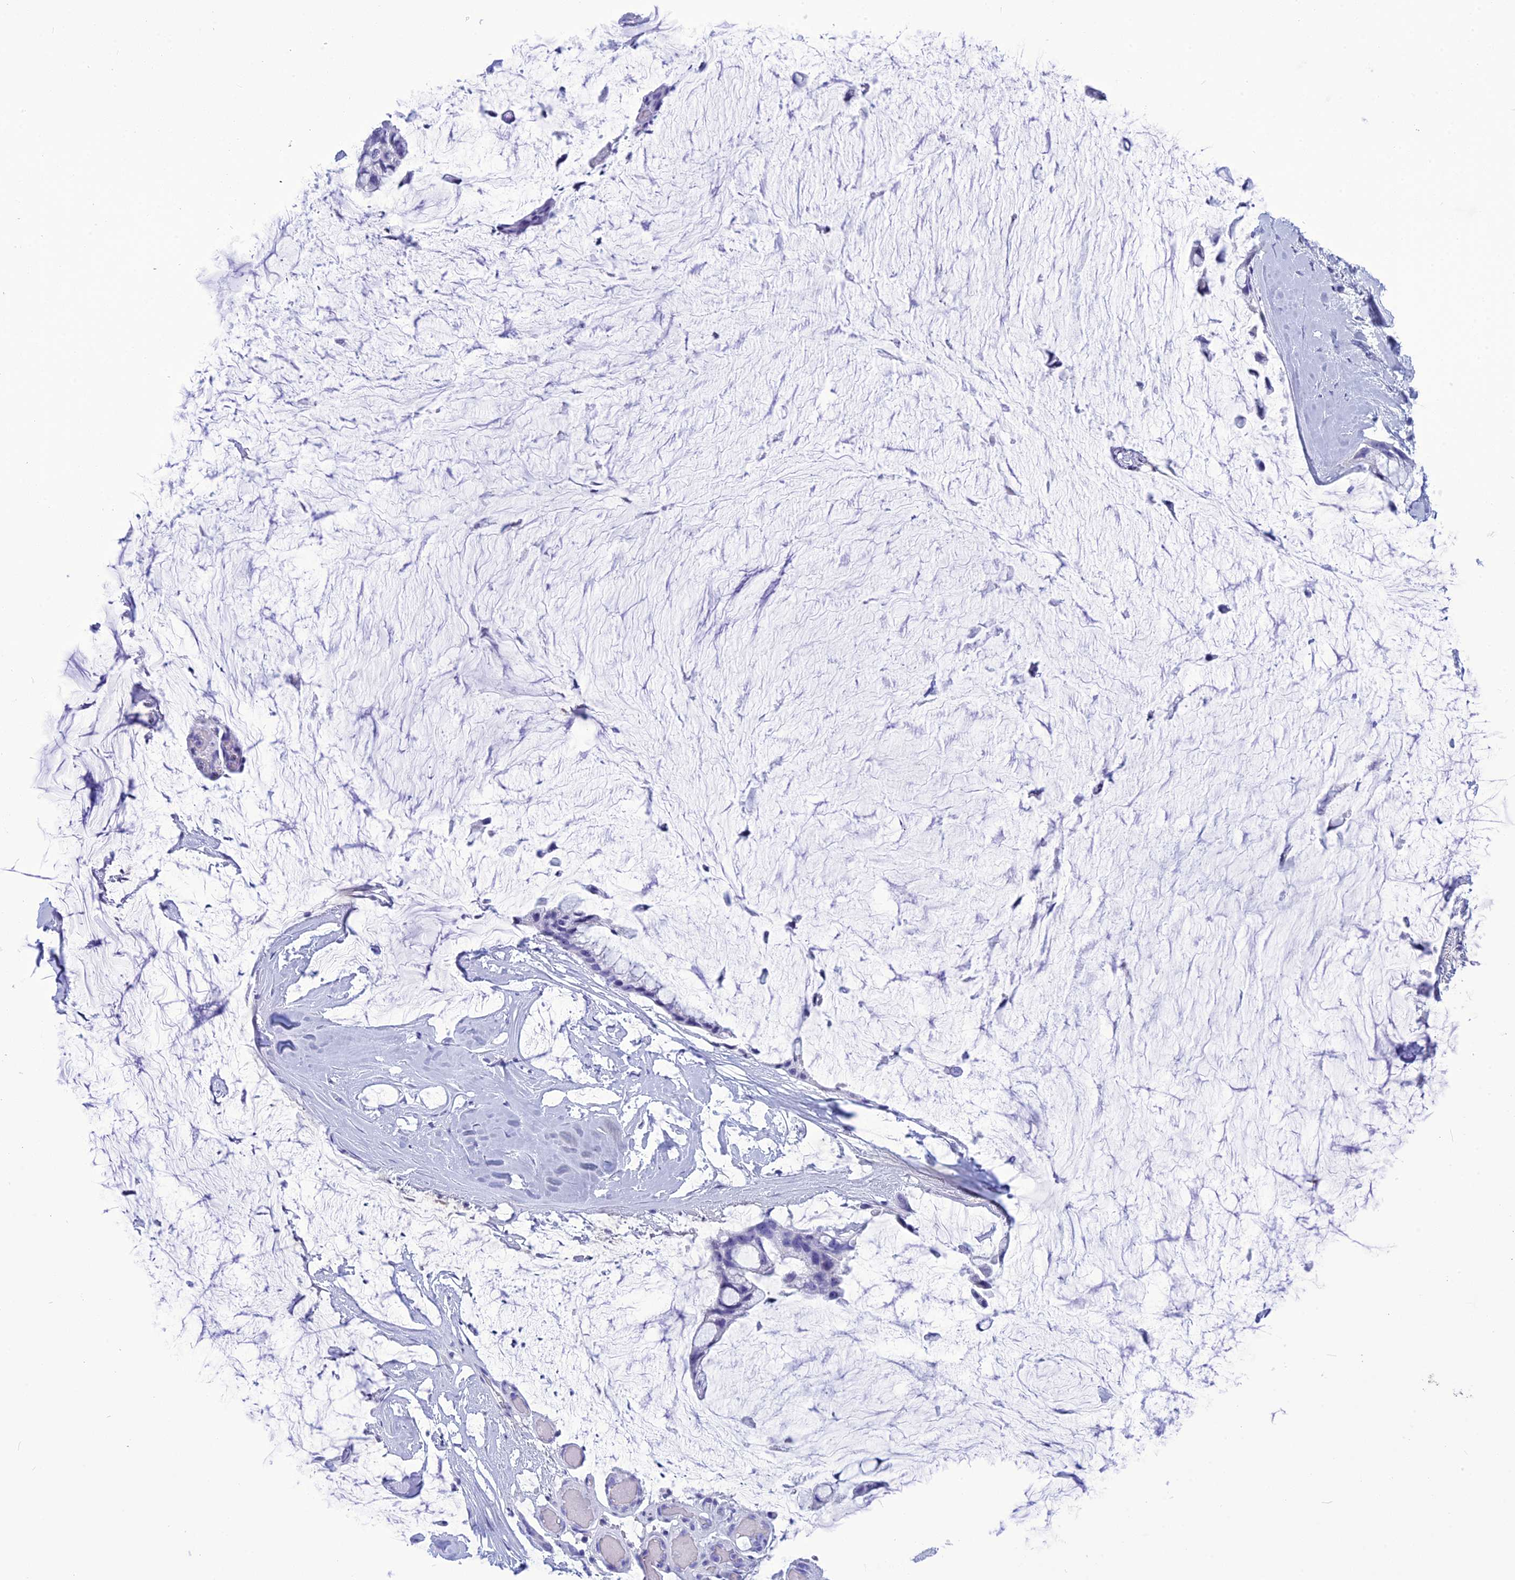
{"staining": {"intensity": "negative", "quantity": "none", "location": "none"}, "tissue": "ovarian cancer", "cell_type": "Tumor cells", "image_type": "cancer", "snomed": [{"axis": "morphology", "description": "Cystadenocarcinoma, mucinous, NOS"}, {"axis": "topography", "description": "Ovary"}], "caption": "The image demonstrates no staining of tumor cells in ovarian mucinous cystadenocarcinoma.", "gene": "BBS2", "patient": {"sex": "female", "age": 39}}